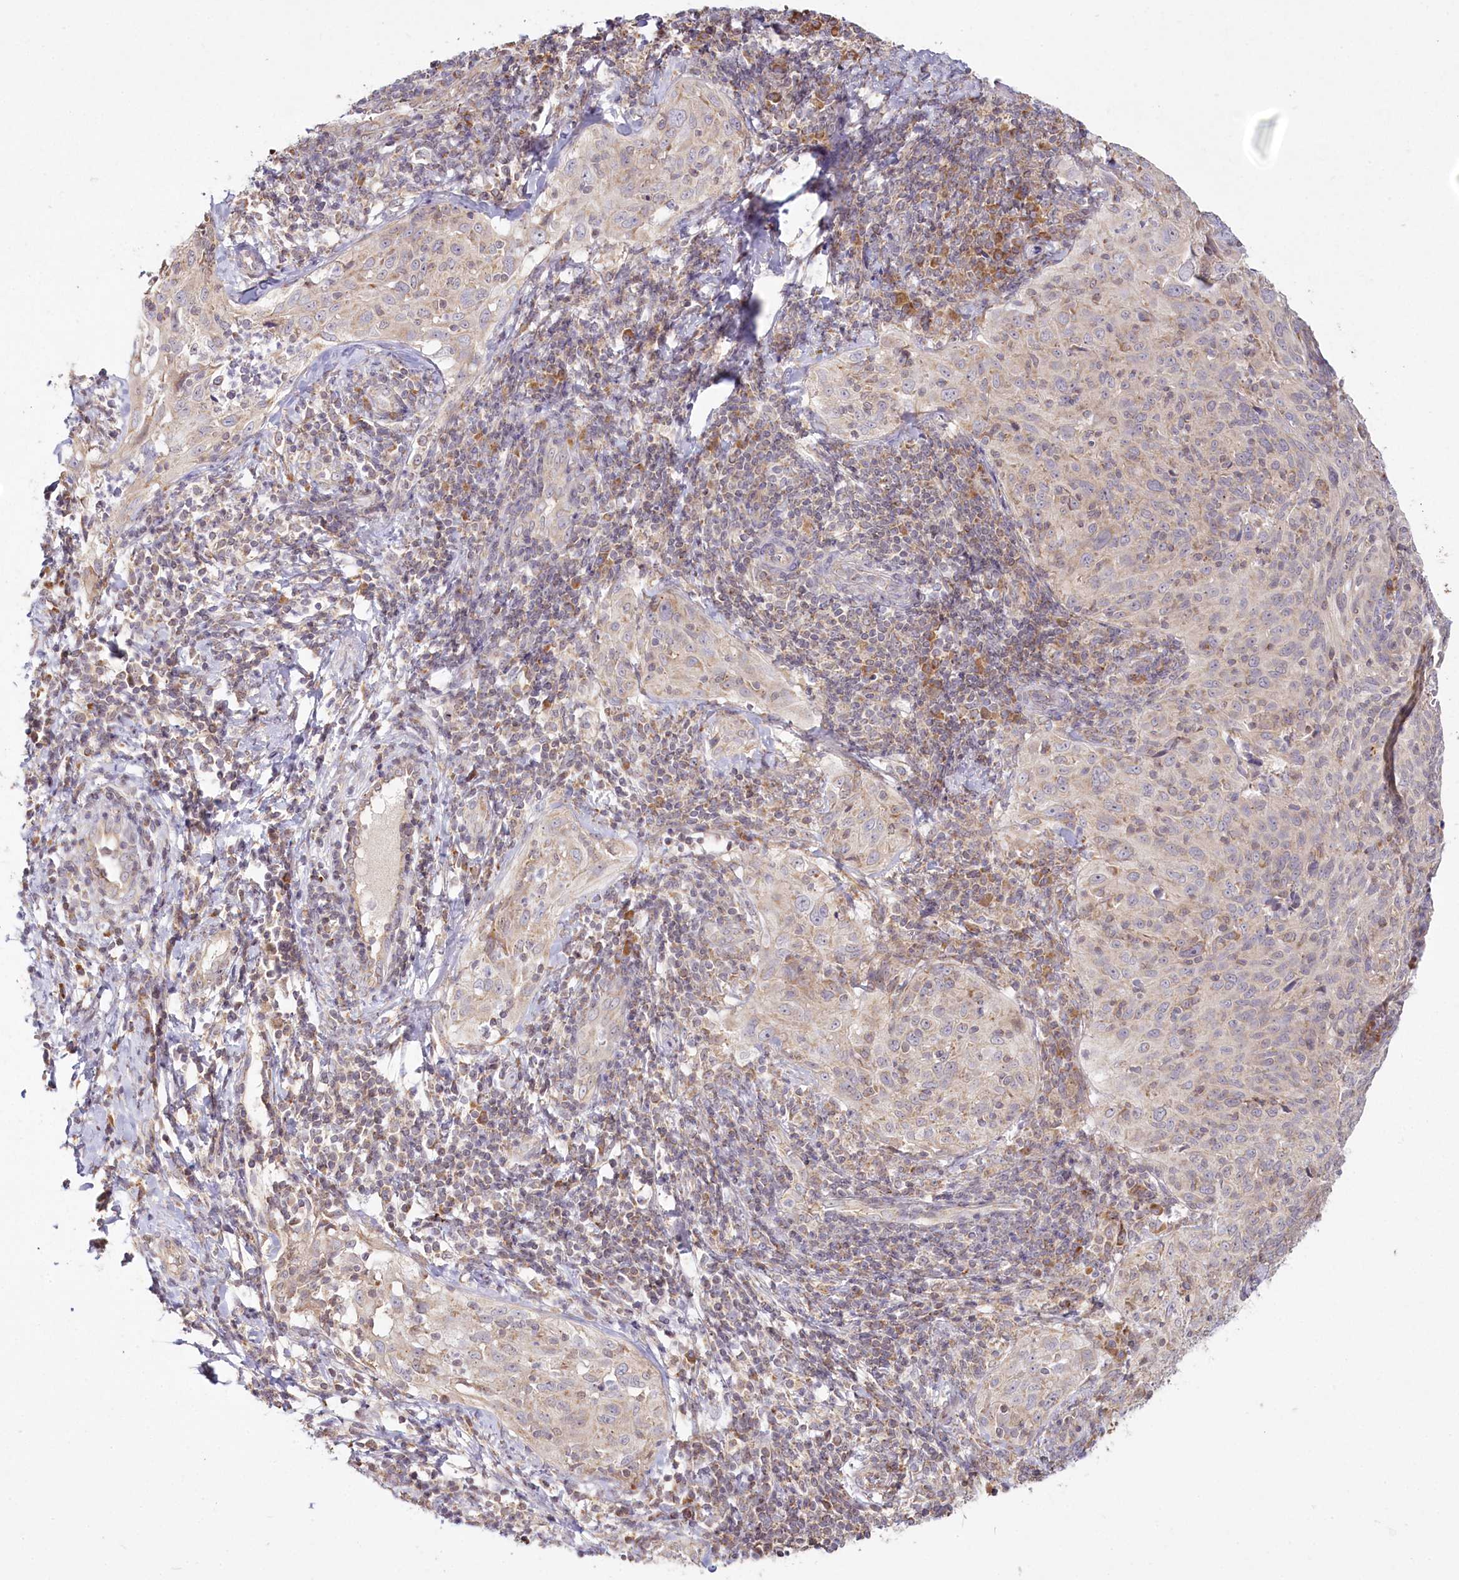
{"staining": {"intensity": "weak", "quantity": ">75%", "location": "cytoplasmic/membranous"}, "tissue": "cervical cancer", "cell_type": "Tumor cells", "image_type": "cancer", "snomed": [{"axis": "morphology", "description": "Squamous cell carcinoma, NOS"}, {"axis": "topography", "description": "Cervix"}], "caption": "Immunohistochemical staining of squamous cell carcinoma (cervical) exhibits low levels of weak cytoplasmic/membranous protein positivity in approximately >75% of tumor cells.", "gene": "ACOX2", "patient": {"sex": "female", "age": 31}}